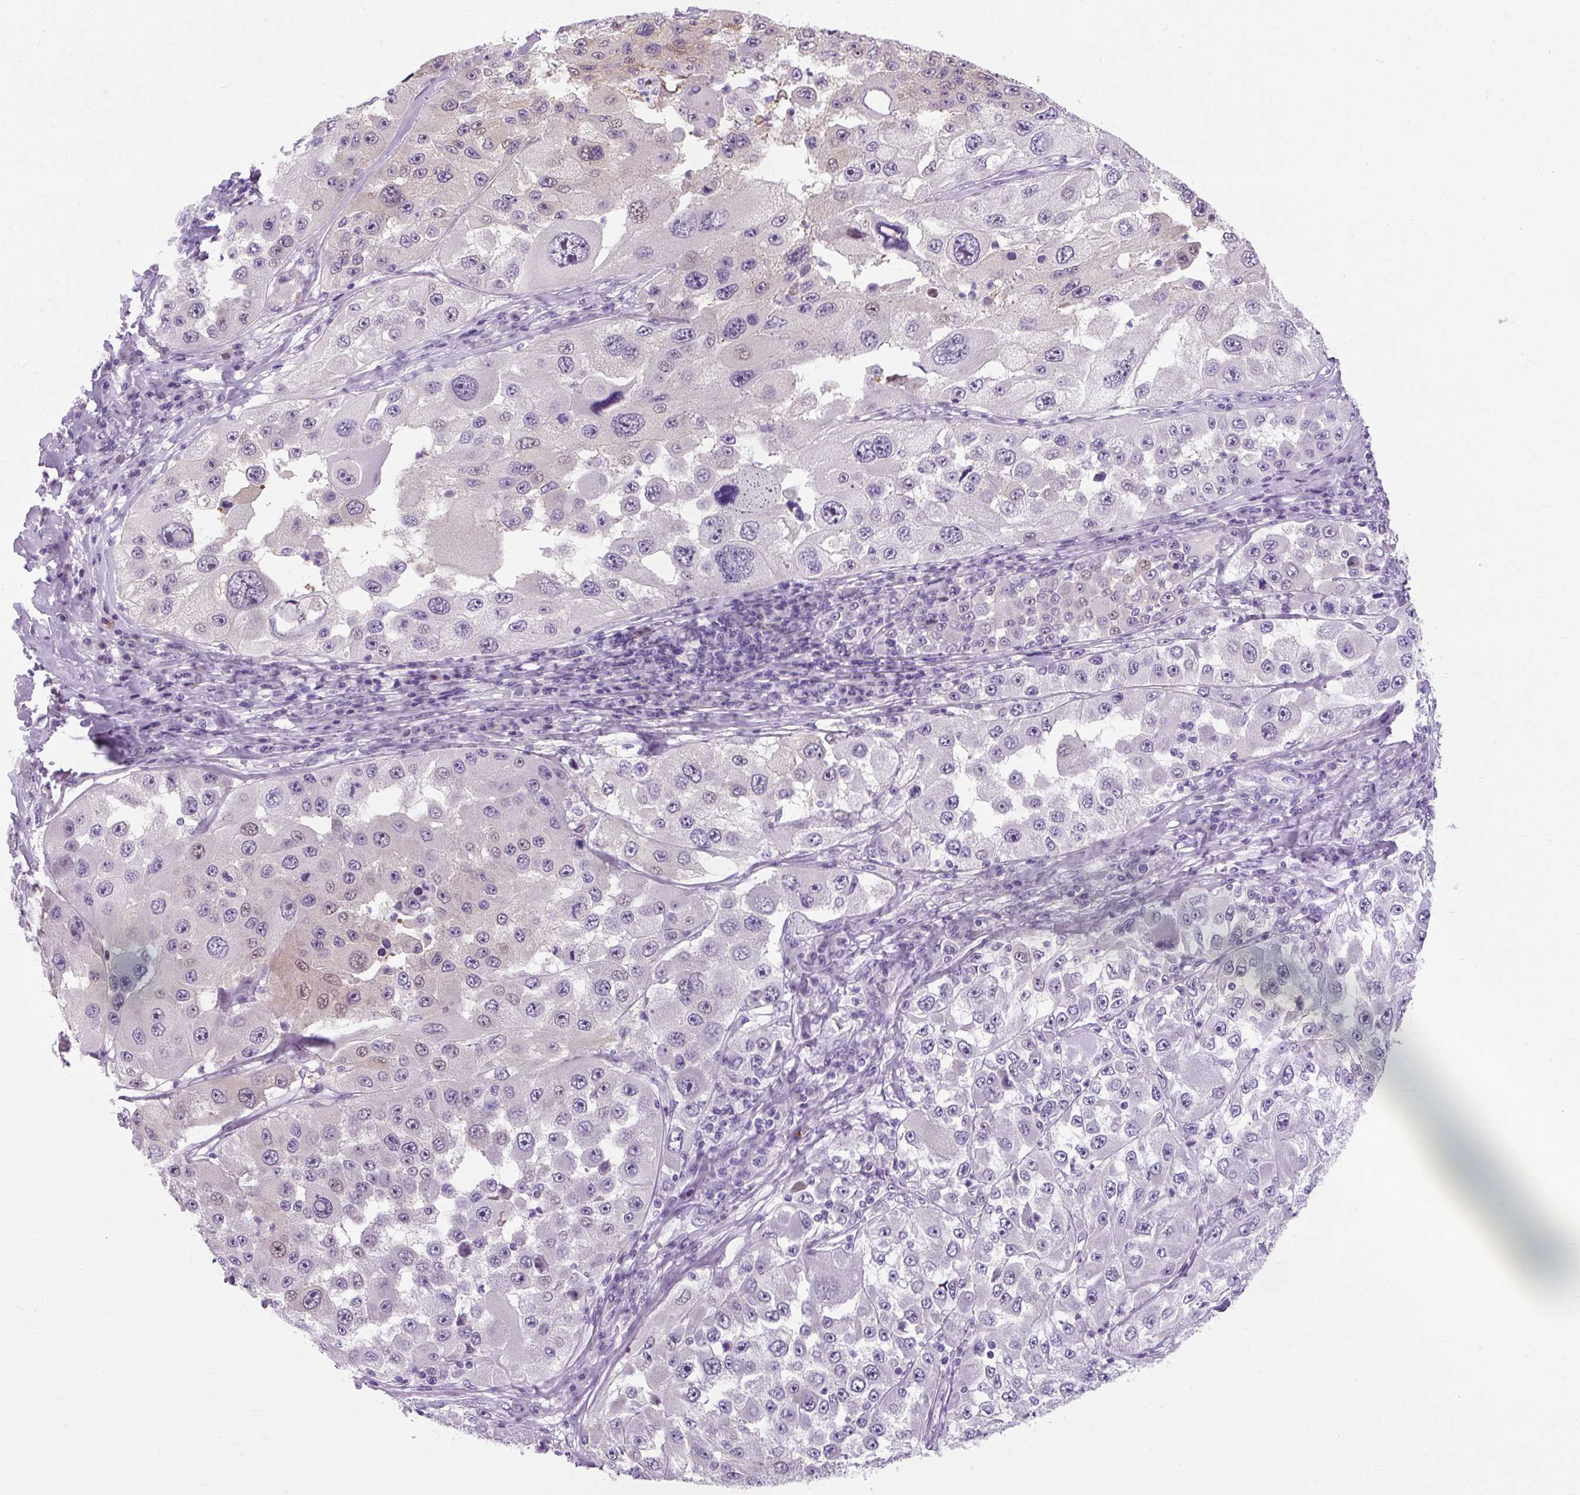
{"staining": {"intensity": "negative", "quantity": "none", "location": "none"}, "tissue": "melanoma", "cell_type": "Tumor cells", "image_type": "cancer", "snomed": [{"axis": "morphology", "description": "Malignant melanoma, Metastatic site"}, {"axis": "topography", "description": "Lymph node"}], "caption": "High magnification brightfield microscopy of malignant melanoma (metastatic site) stained with DAB (3,3'-diaminobenzidine) (brown) and counterstained with hematoxylin (blue): tumor cells show no significant expression.", "gene": "RYBP", "patient": {"sex": "male", "age": 62}}